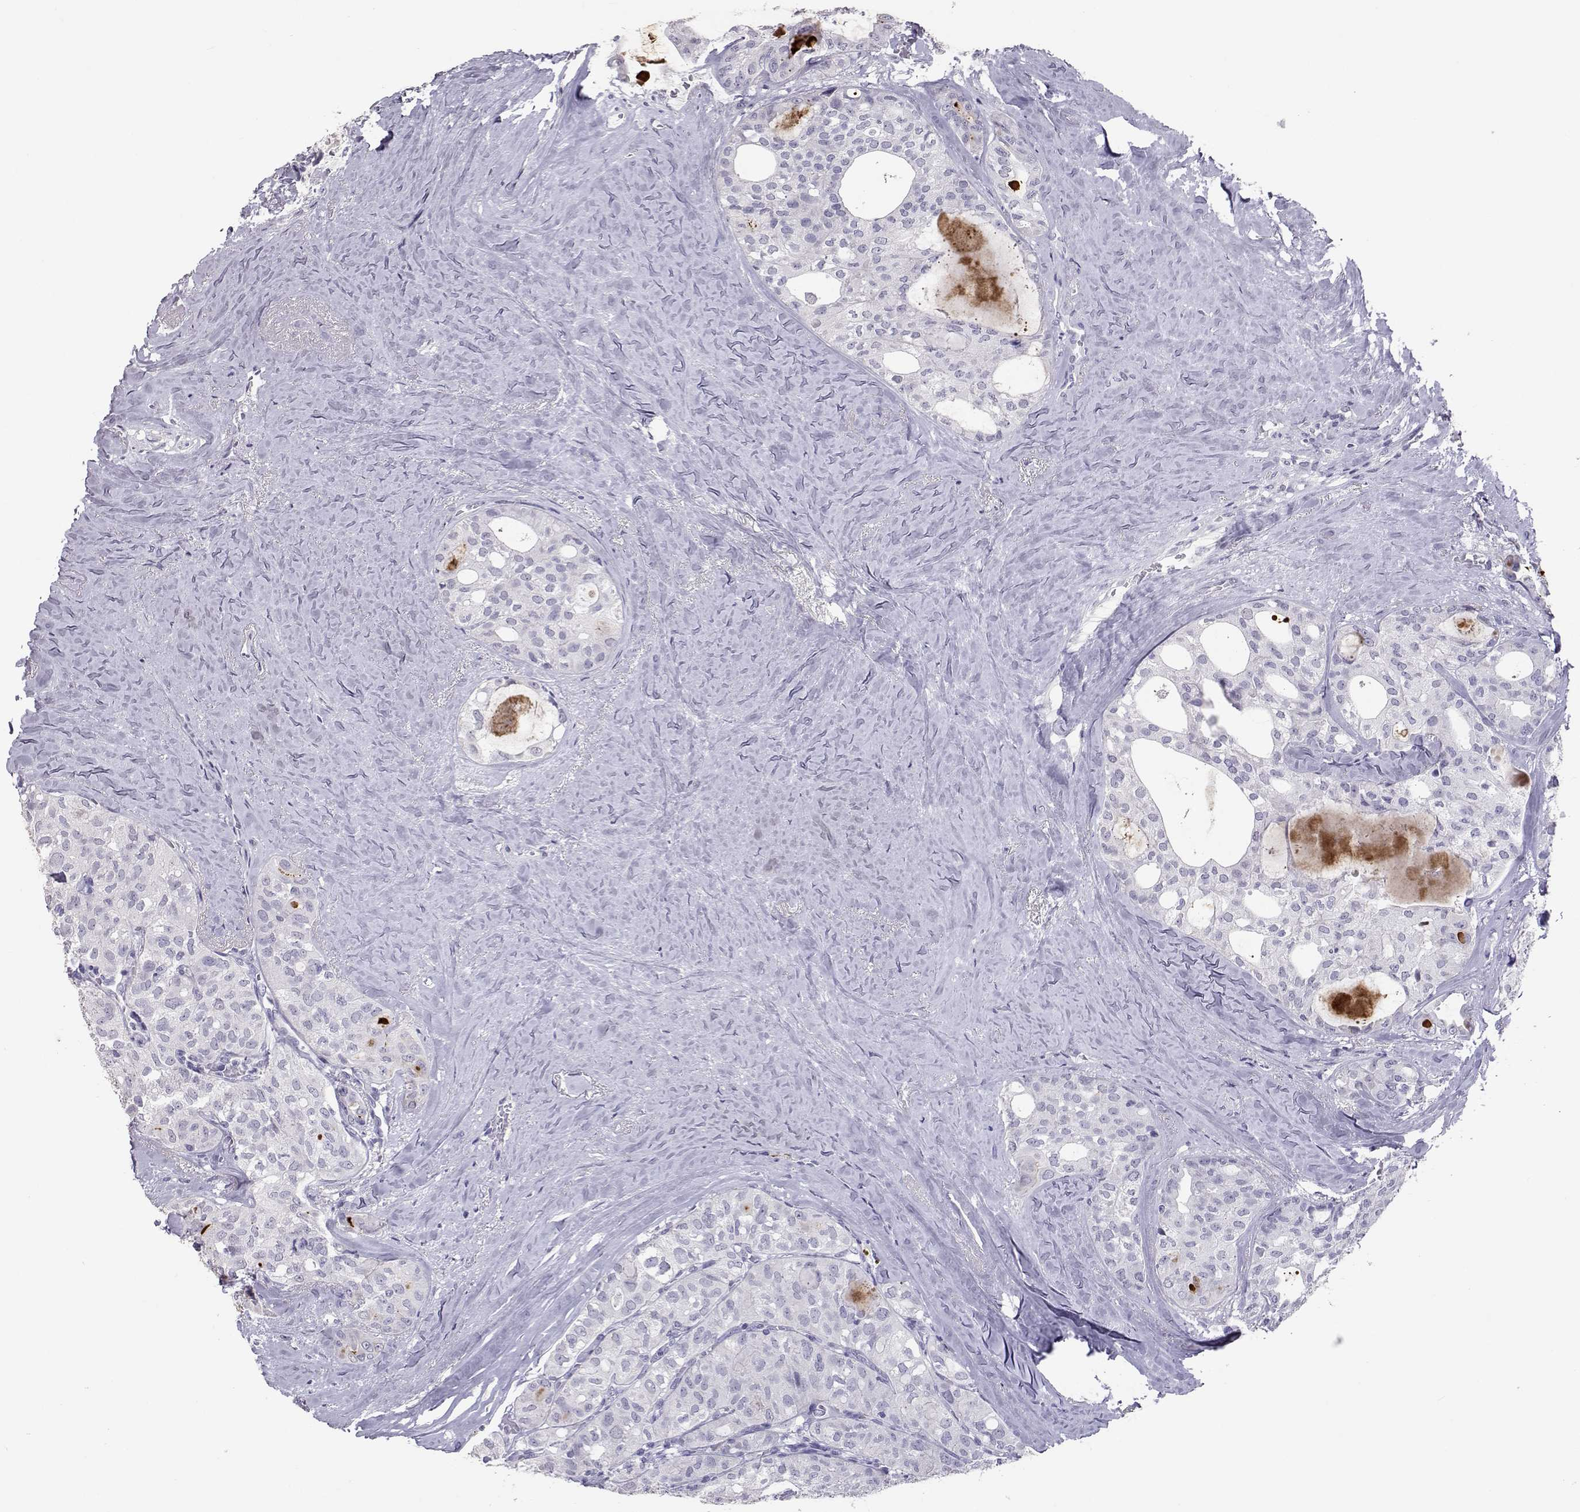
{"staining": {"intensity": "negative", "quantity": "none", "location": "none"}, "tissue": "thyroid cancer", "cell_type": "Tumor cells", "image_type": "cancer", "snomed": [{"axis": "morphology", "description": "Follicular adenoma carcinoma, NOS"}, {"axis": "topography", "description": "Thyroid gland"}], "caption": "Immunohistochemical staining of human follicular adenoma carcinoma (thyroid) demonstrates no significant staining in tumor cells. The staining was performed using DAB (3,3'-diaminobenzidine) to visualize the protein expression in brown, while the nuclei were stained in blue with hematoxylin (Magnification: 20x).", "gene": "PMCH", "patient": {"sex": "male", "age": 75}}